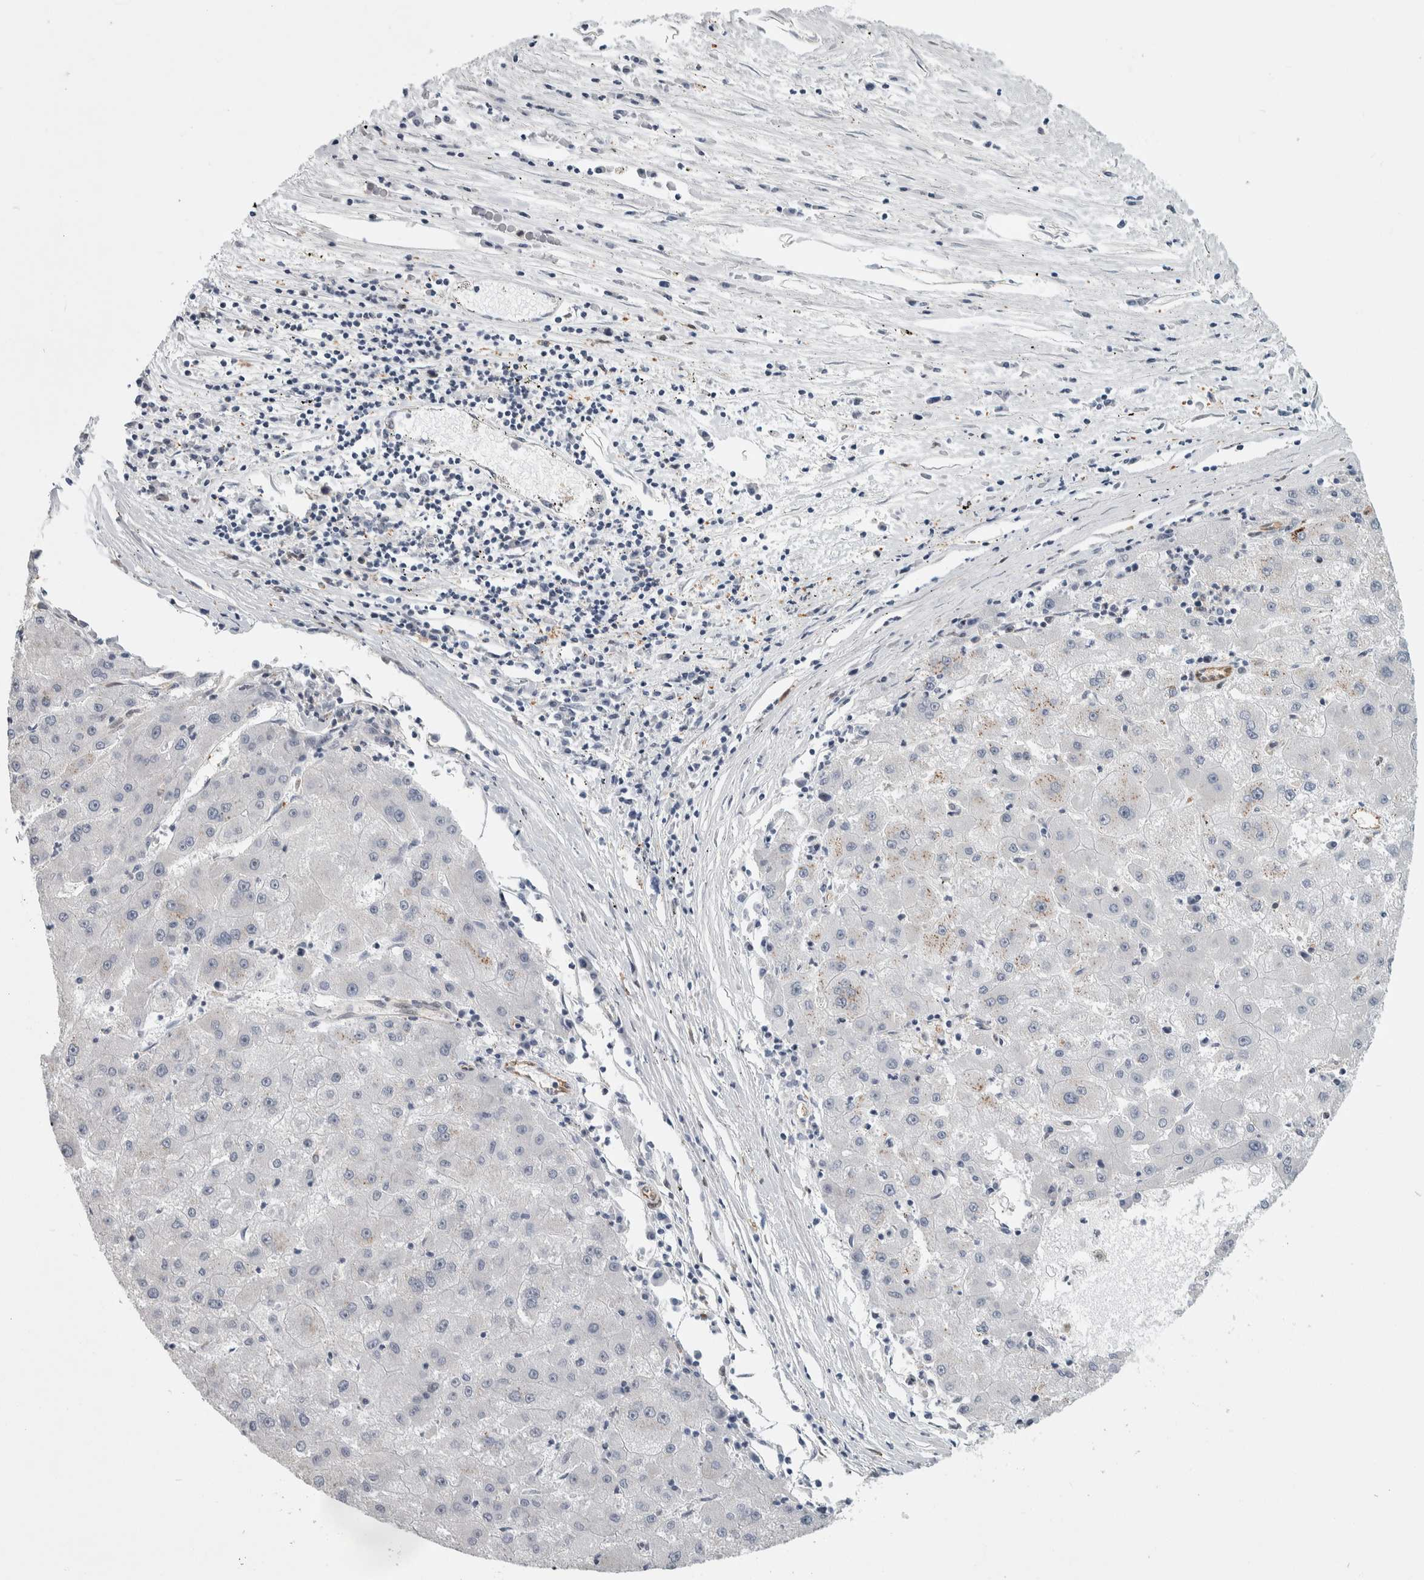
{"staining": {"intensity": "negative", "quantity": "none", "location": "none"}, "tissue": "liver cancer", "cell_type": "Tumor cells", "image_type": "cancer", "snomed": [{"axis": "morphology", "description": "Carcinoma, Hepatocellular, NOS"}, {"axis": "topography", "description": "Liver"}], "caption": "Tumor cells show no significant positivity in liver hepatocellular carcinoma.", "gene": "MSL1", "patient": {"sex": "male", "age": 72}}